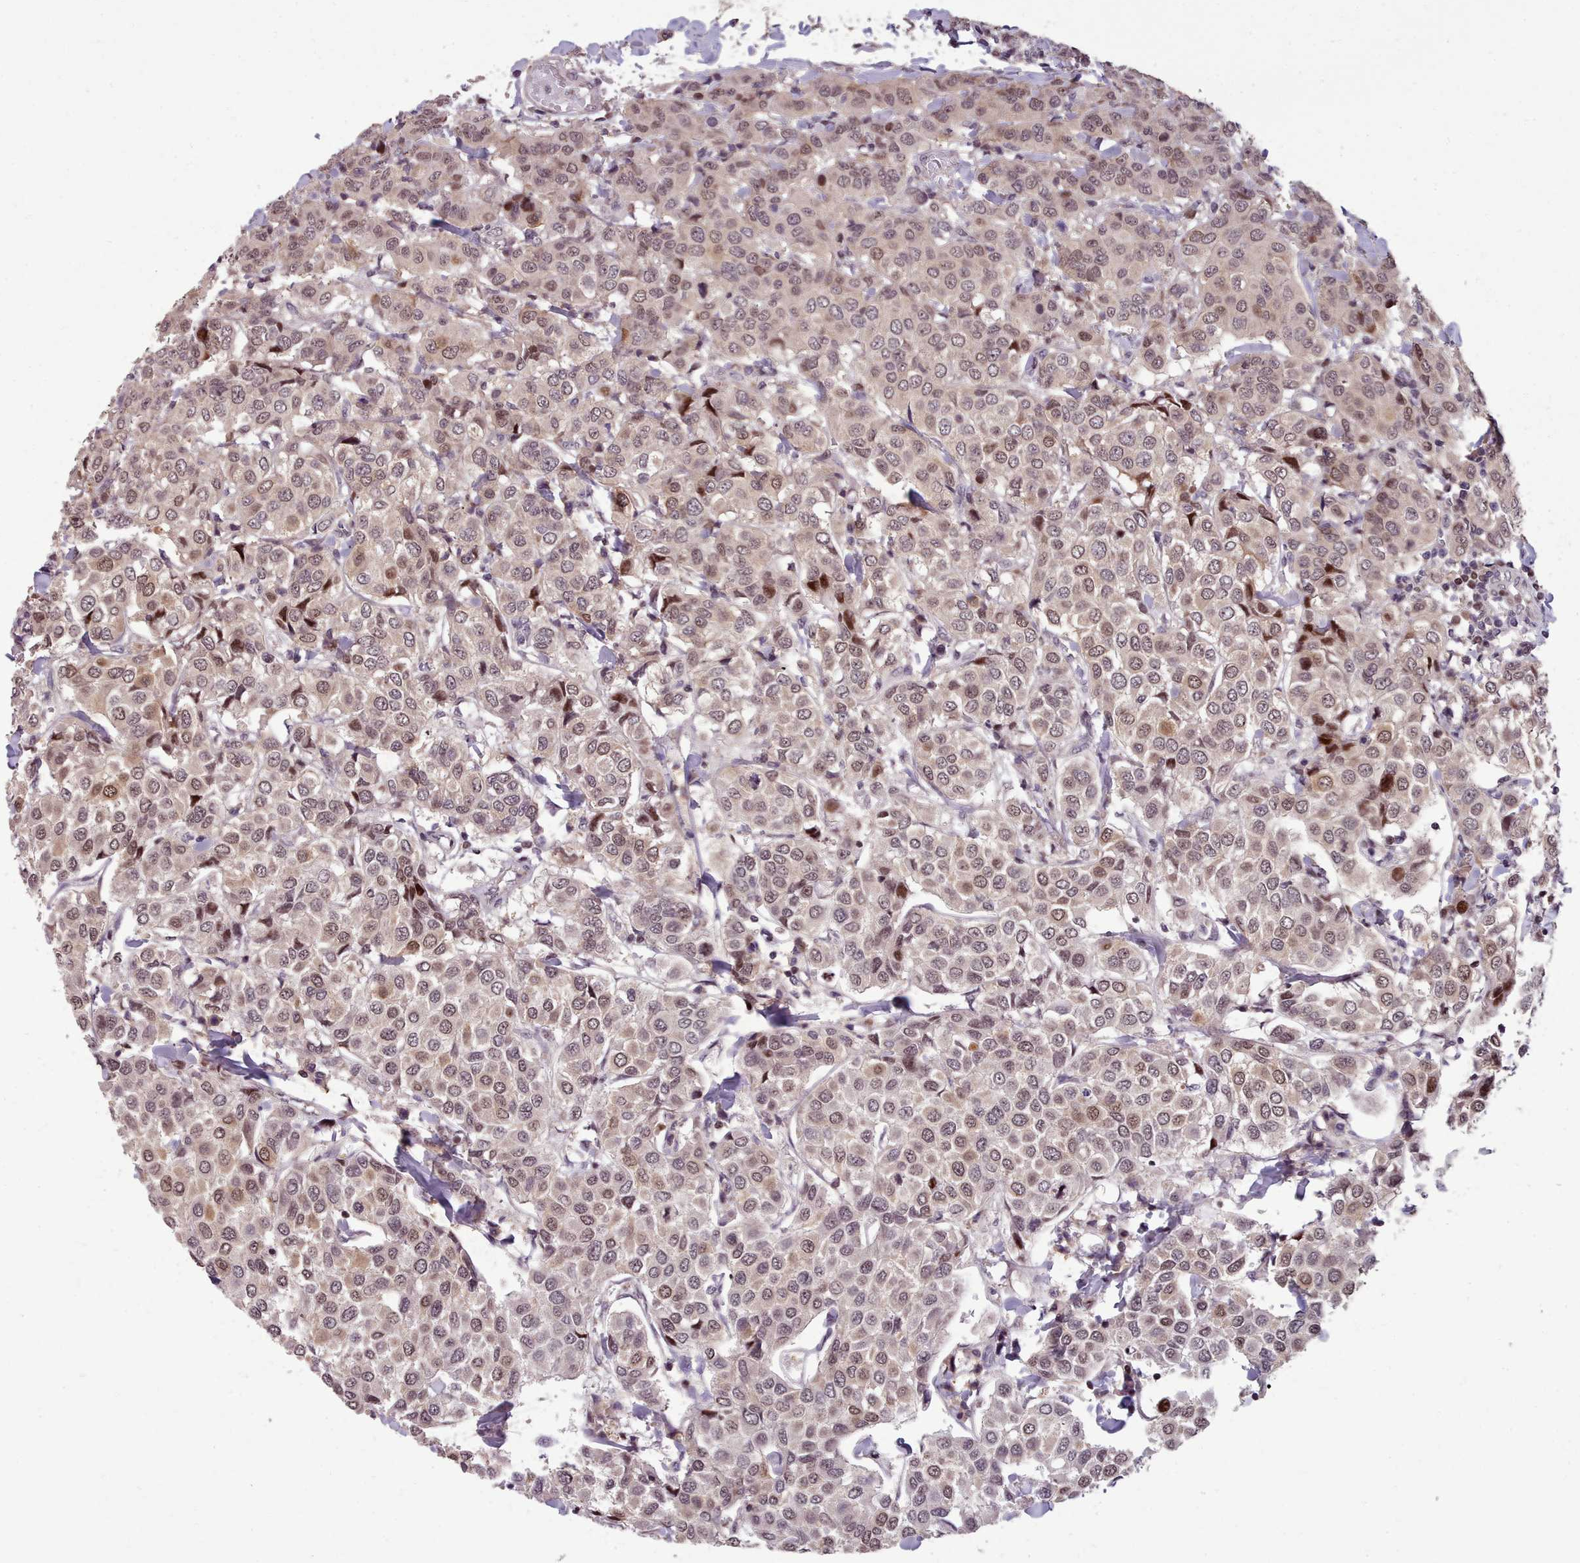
{"staining": {"intensity": "moderate", "quantity": ">75%", "location": "nuclear"}, "tissue": "breast cancer", "cell_type": "Tumor cells", "image_type": "cancer", "snomed": [{"axis": "morphology", "description": "Duct carcinoma"}, {"axis": "topography", "description": "Breast"}], "caption": "Immunohistochemistry of breast cancer (invasive ductal carcinoma) reveals medium levels of moderate nuclear positivity in approximately >75% of tumor cells.", "gene": "ENSA", "patient": {"sex": "female", "age": 55}}